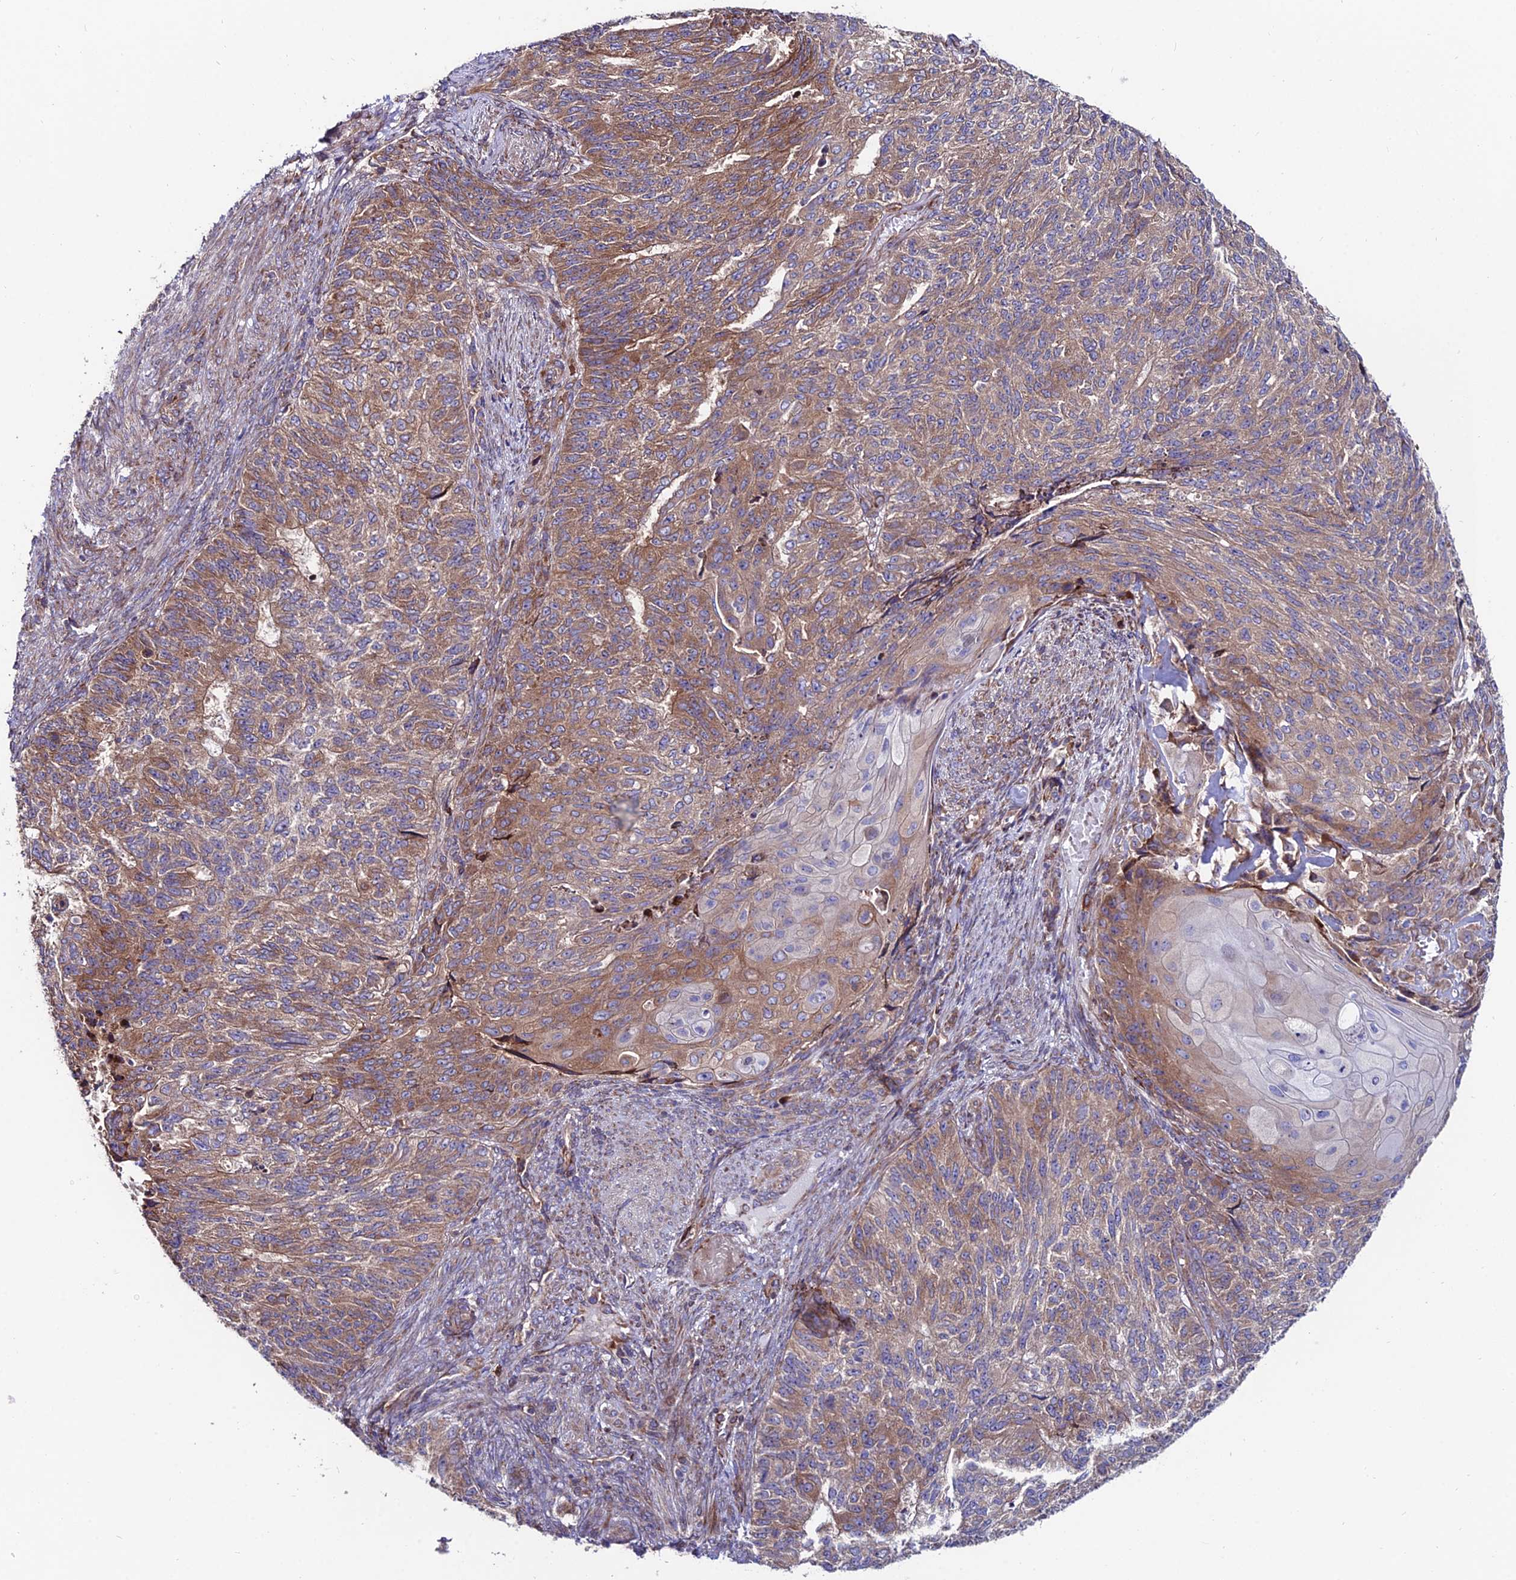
{"staining": {"intensity": "moderate", "quantity": ">75%", "location": "cytoplasmic/membranous"}, "tissue": "endometrial cancer", "cell_type": "Tumor cells", "image_type": "cancer", "snomed": [{"axis": "morphology", "description": "Adenocarcinoma, NOS"}, {"axis": "topography", "description": "Endometrium"}], "caption": "Immunohistochemistry image of human endometrial cancer stained for a protein (brown), which demonstrates medium levels of moderate cytoplasmic/membranous expression in about >75% of tumor cells.", "gene": "EIF3K", "patient": {"sex": "female", "age": 32}}